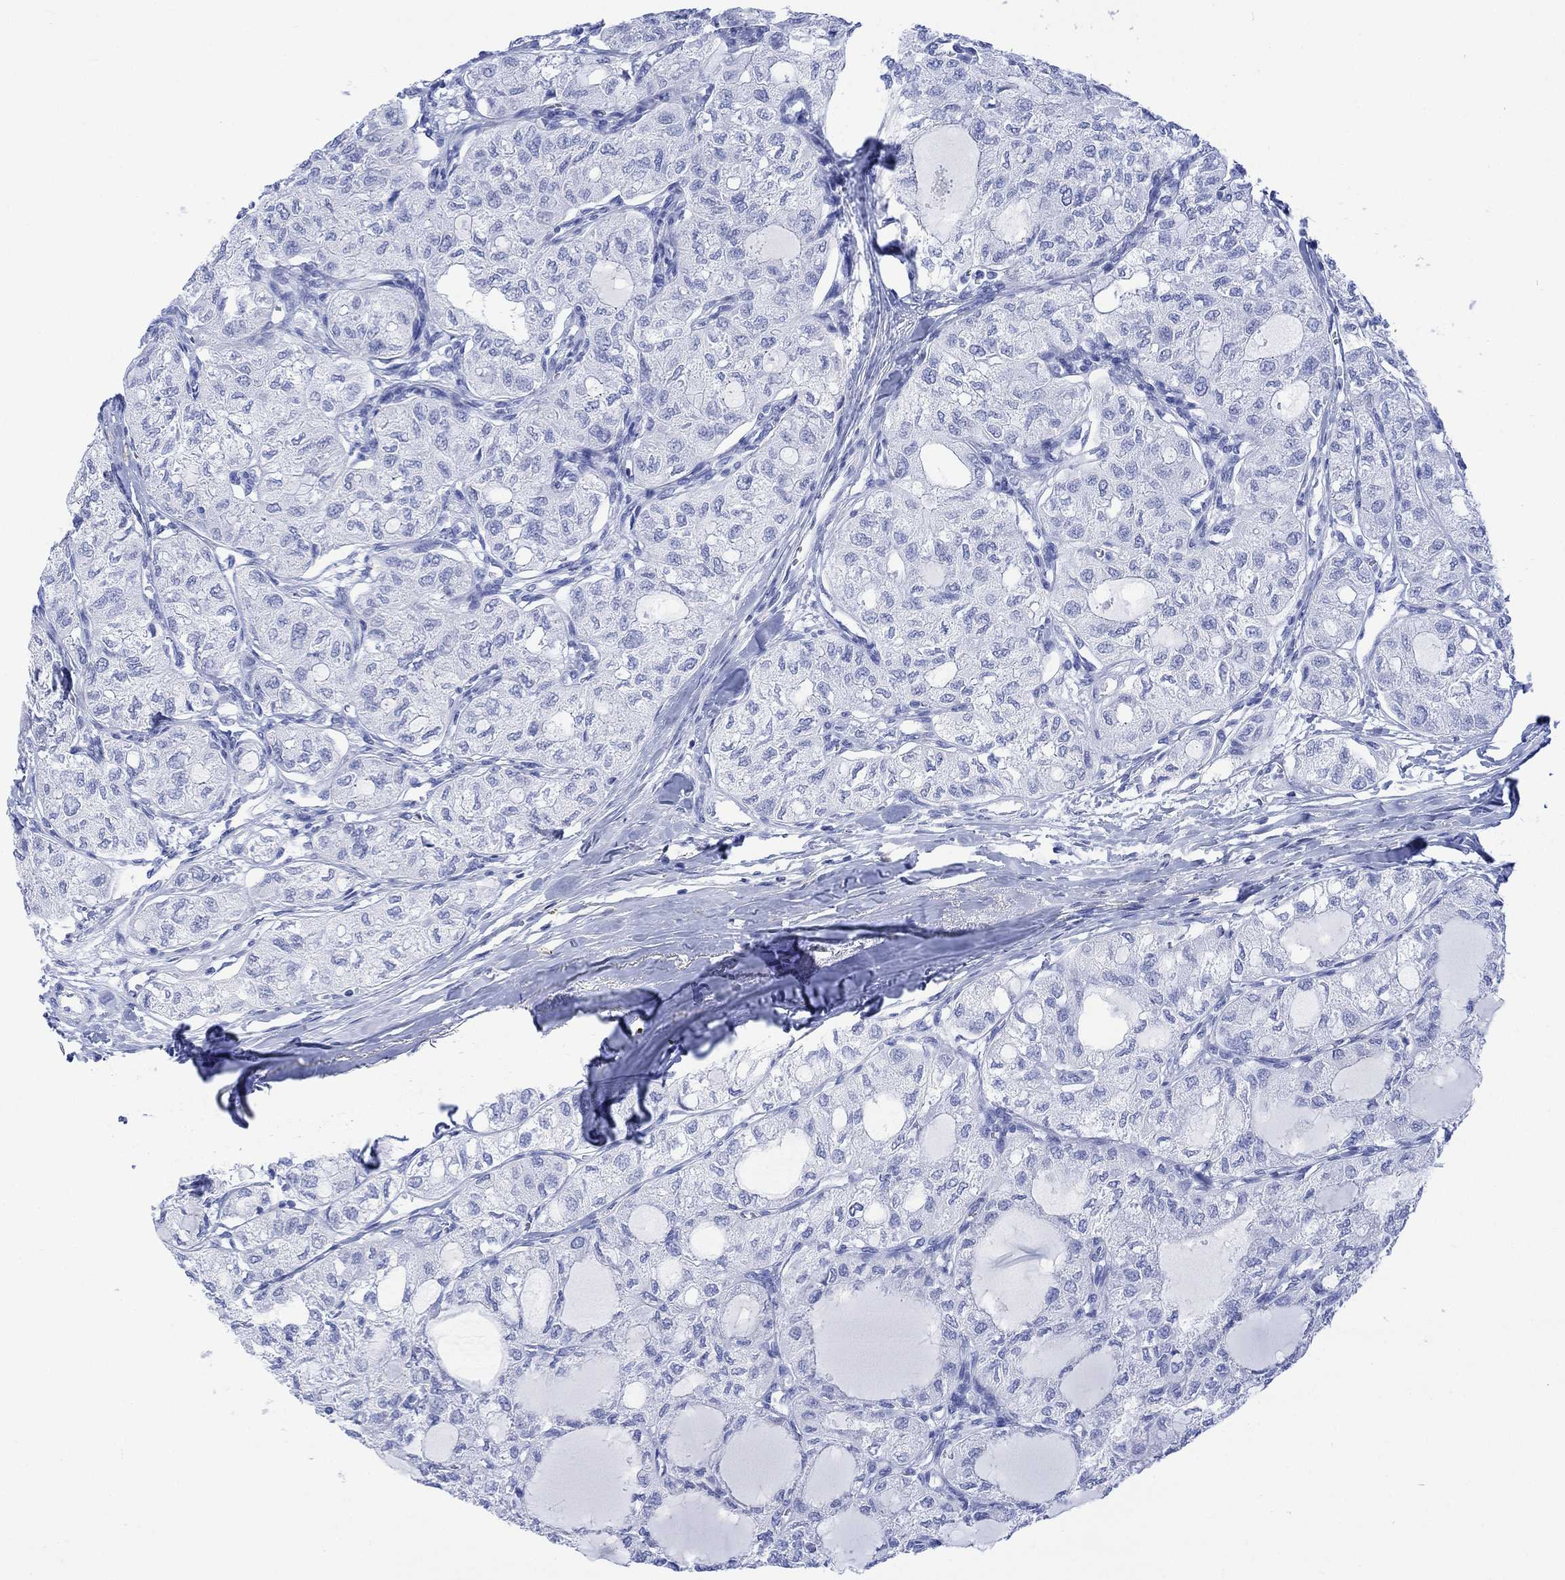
{"staining": {"intensity": "negative", "quantity": "none", "location": "none"}, "tissue": "thyroid cancer", "cell_type": "Tumor cells", "image_type": "cancer", "snomed": [{"axis": "morphology", "description": "Follicular adenoma carcinoma, NOS"}, {"axis": "topography", "description": "Thyroid gland"}], "caption": "High power microscopy image of an immunohistochemistry micrograph of follicular adenoma carcinoma (thyroid), revealing no significant positivity in tumor cells.", "gene": "CELF4", "patient": {"sex": "male", "age": 75}}